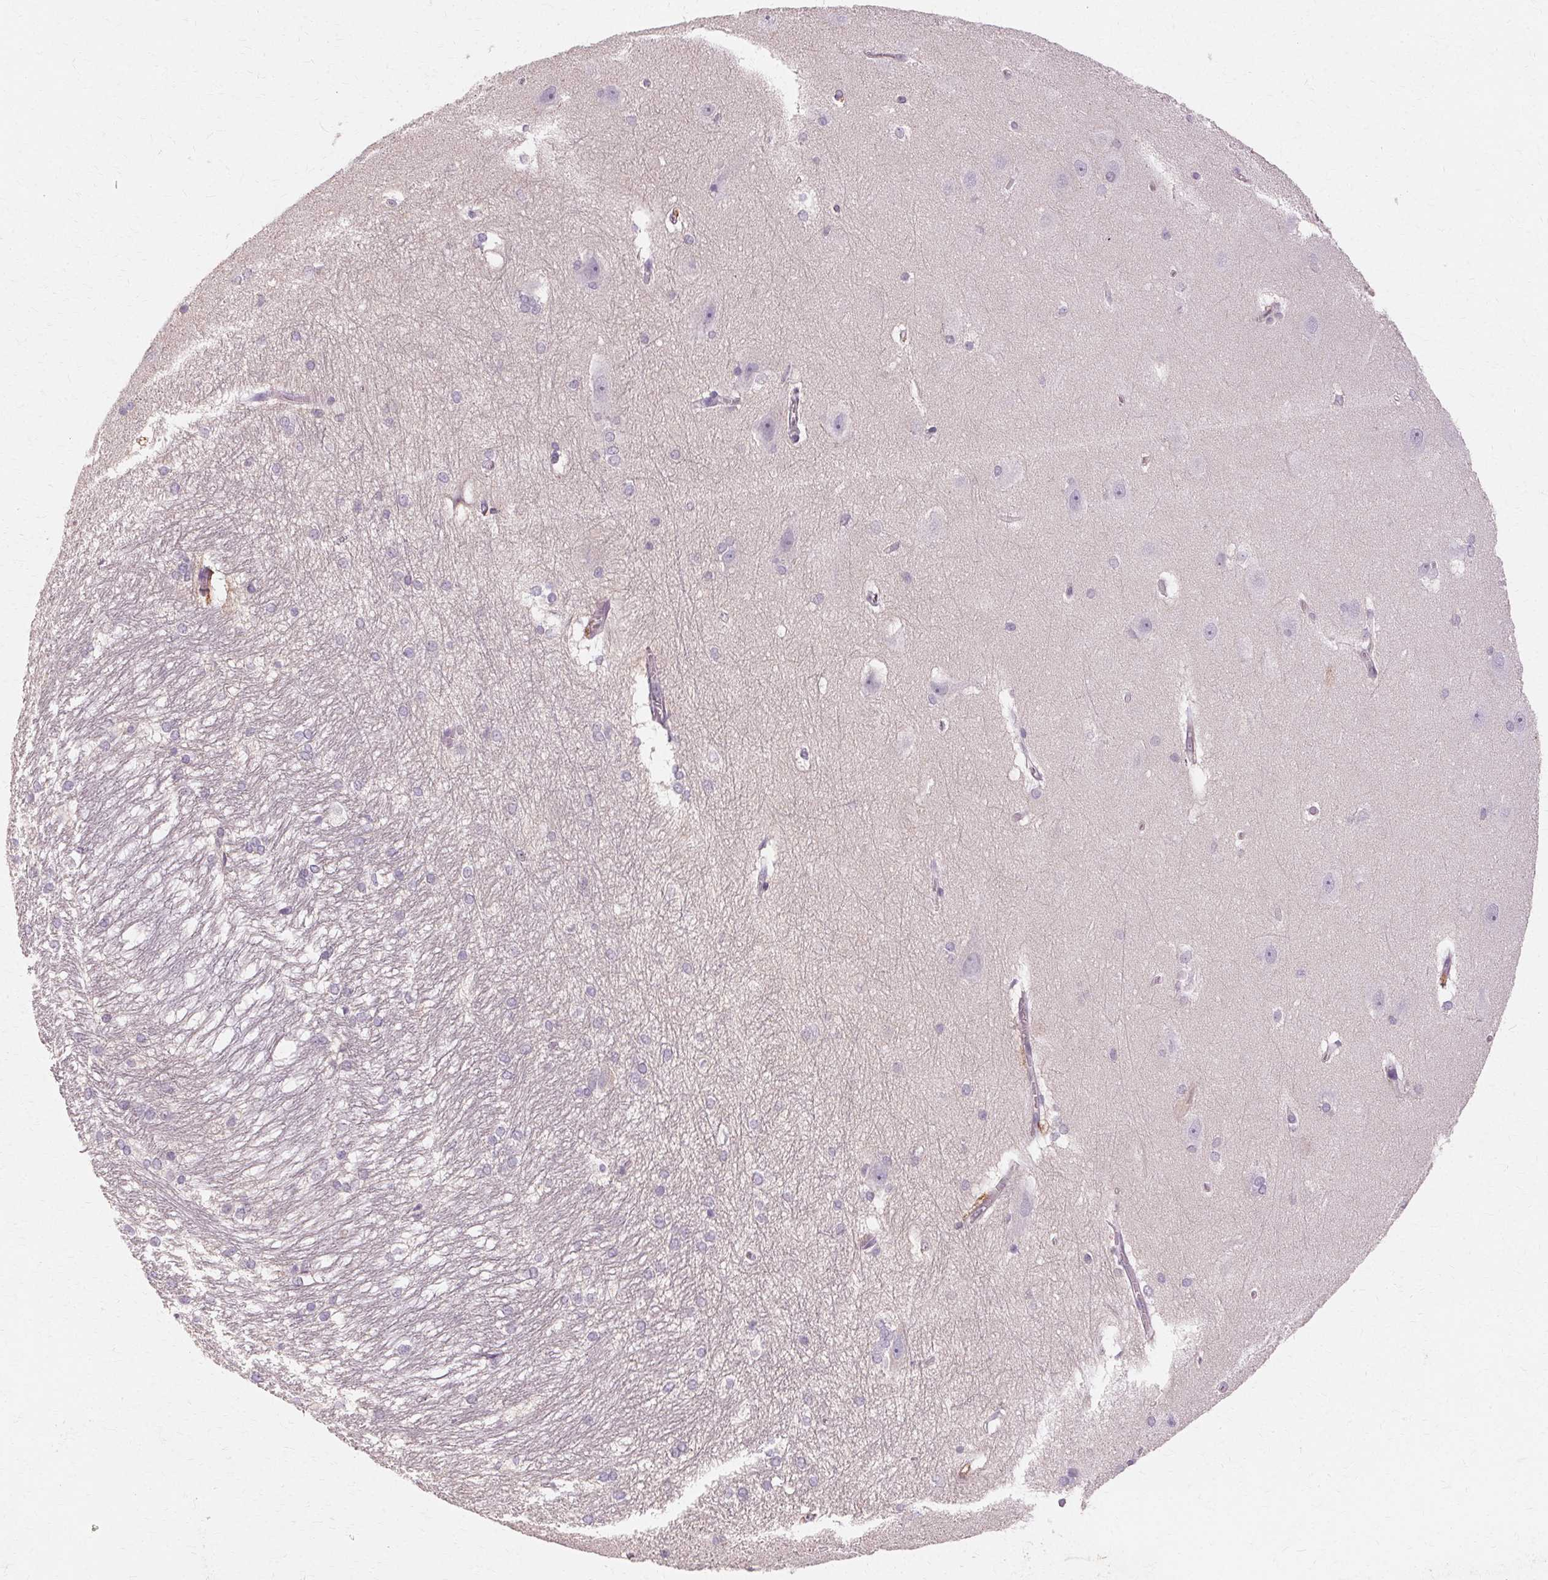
{"staining": {"intensity": "negative", "quantity": "none", "location": "none"}, "tissue": "hippocampus", "cell_type": "Glial cells", "image_type": "normal", "snomed": [{"axis": "morphology", "description": "Normal tissue, NOS"}, {"axis": "topography", "description": "Cerebral cortex"}, {"axis": "topography", "description": "Hippocampus"}], "caption": "Protein analysis of normal hippocampus reveals no significant positivity in glial cells.", "gene": "IFNGR1", "patient": {"sex": "female", "age": 19}}